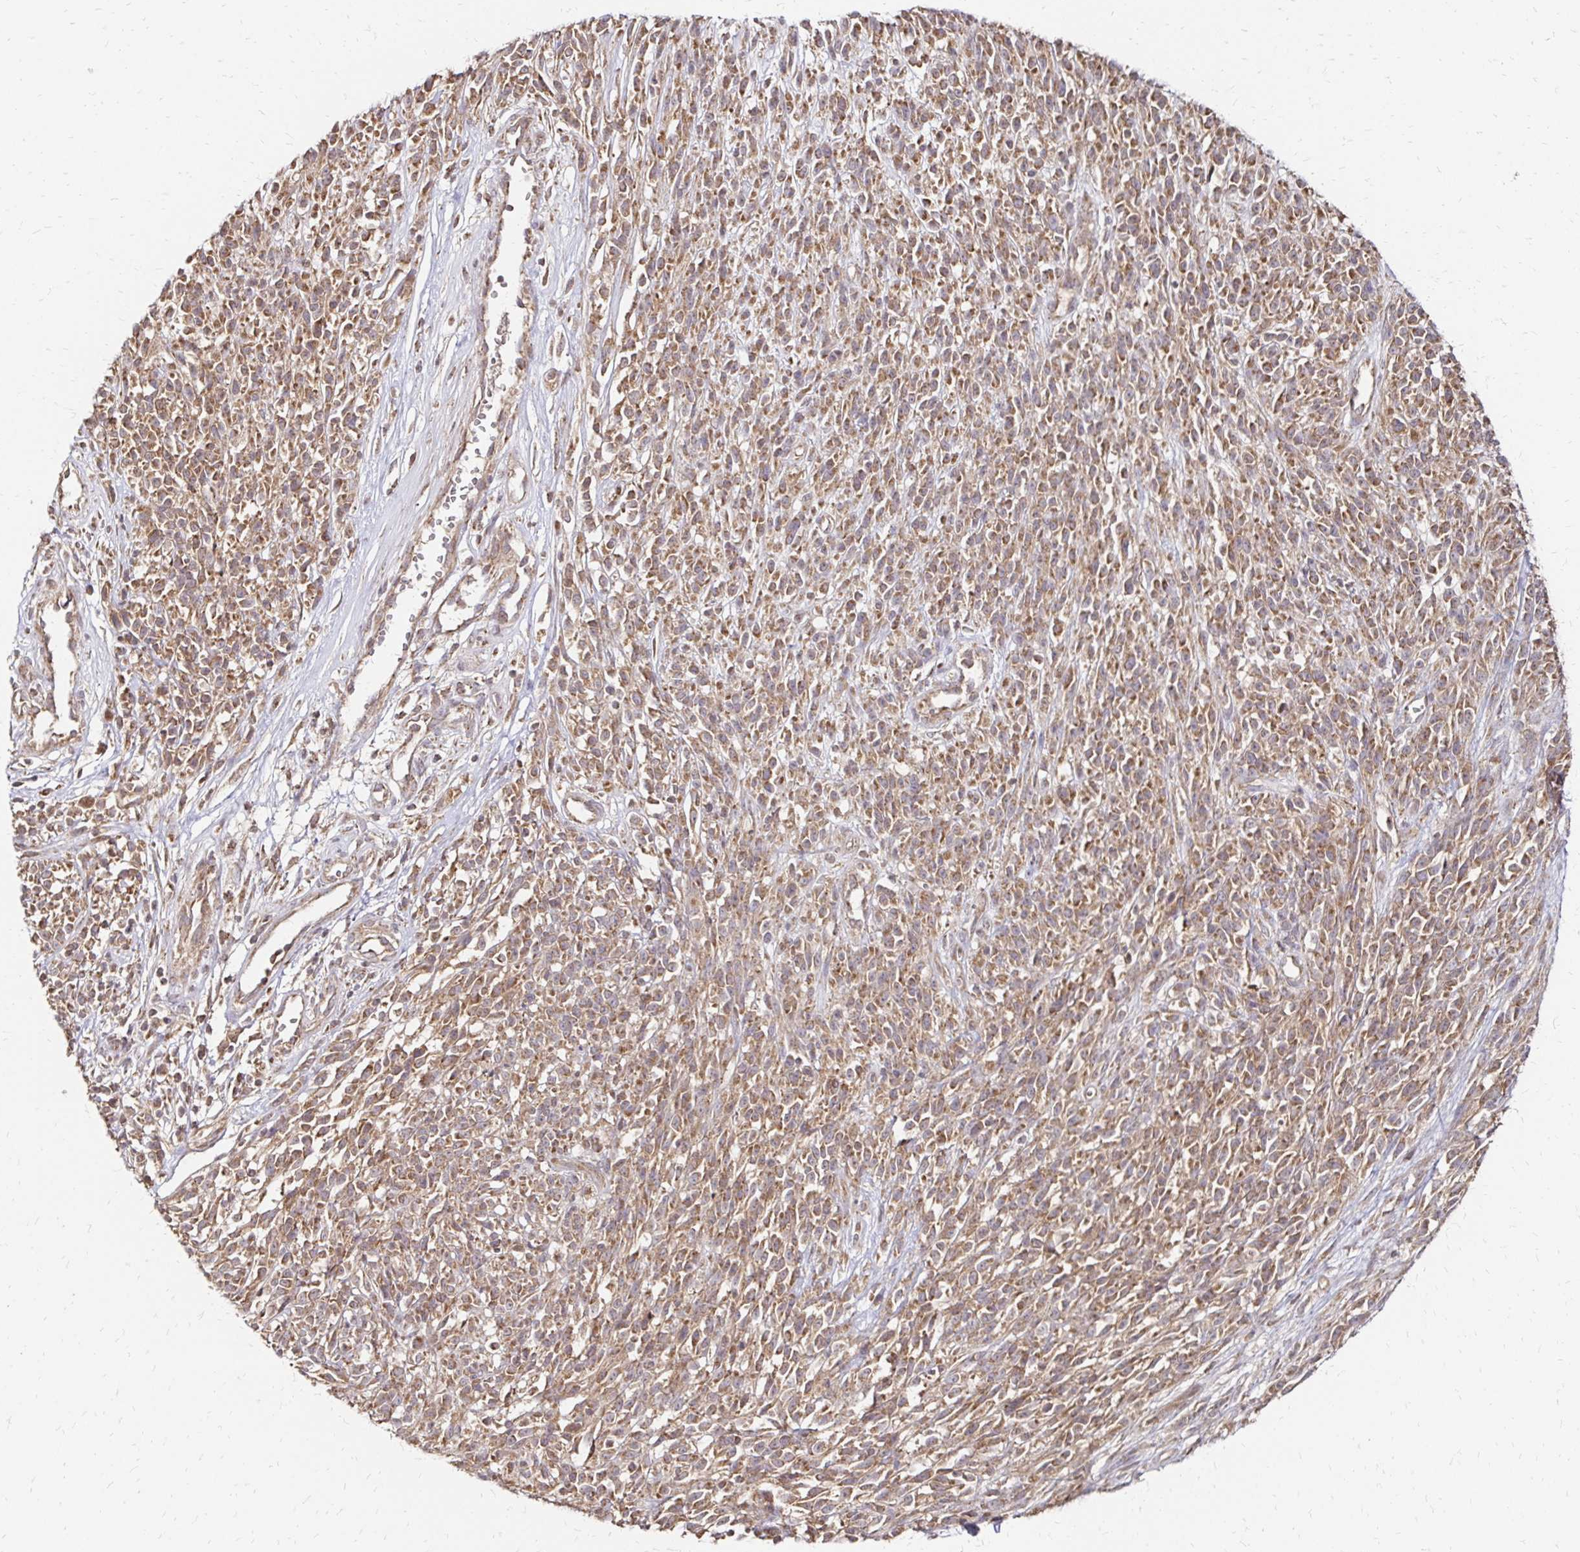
{"staining": {"intensity": "moderate", "quantity": ">75%", "location": "cytoplasmic/membranous"}, "tissue": "melanoma", "cell_type": "Tumor cells", "image_type": "cancer", "snomed": [{"axis": "morphology", "description": "Malignant melanoma, NOS"}, {"axis": "topography", "description": "Skin"}, {"axis": "topography", "description": "Skin of trunk"}], "caption": "Human melanoma stained with a brown dye exhibits moderate cytoplasmic/membranous positive staining in approximately >75% of tumor cells.", "gene": "ZW10", "patient": {"sex": "male", "age": 74}}